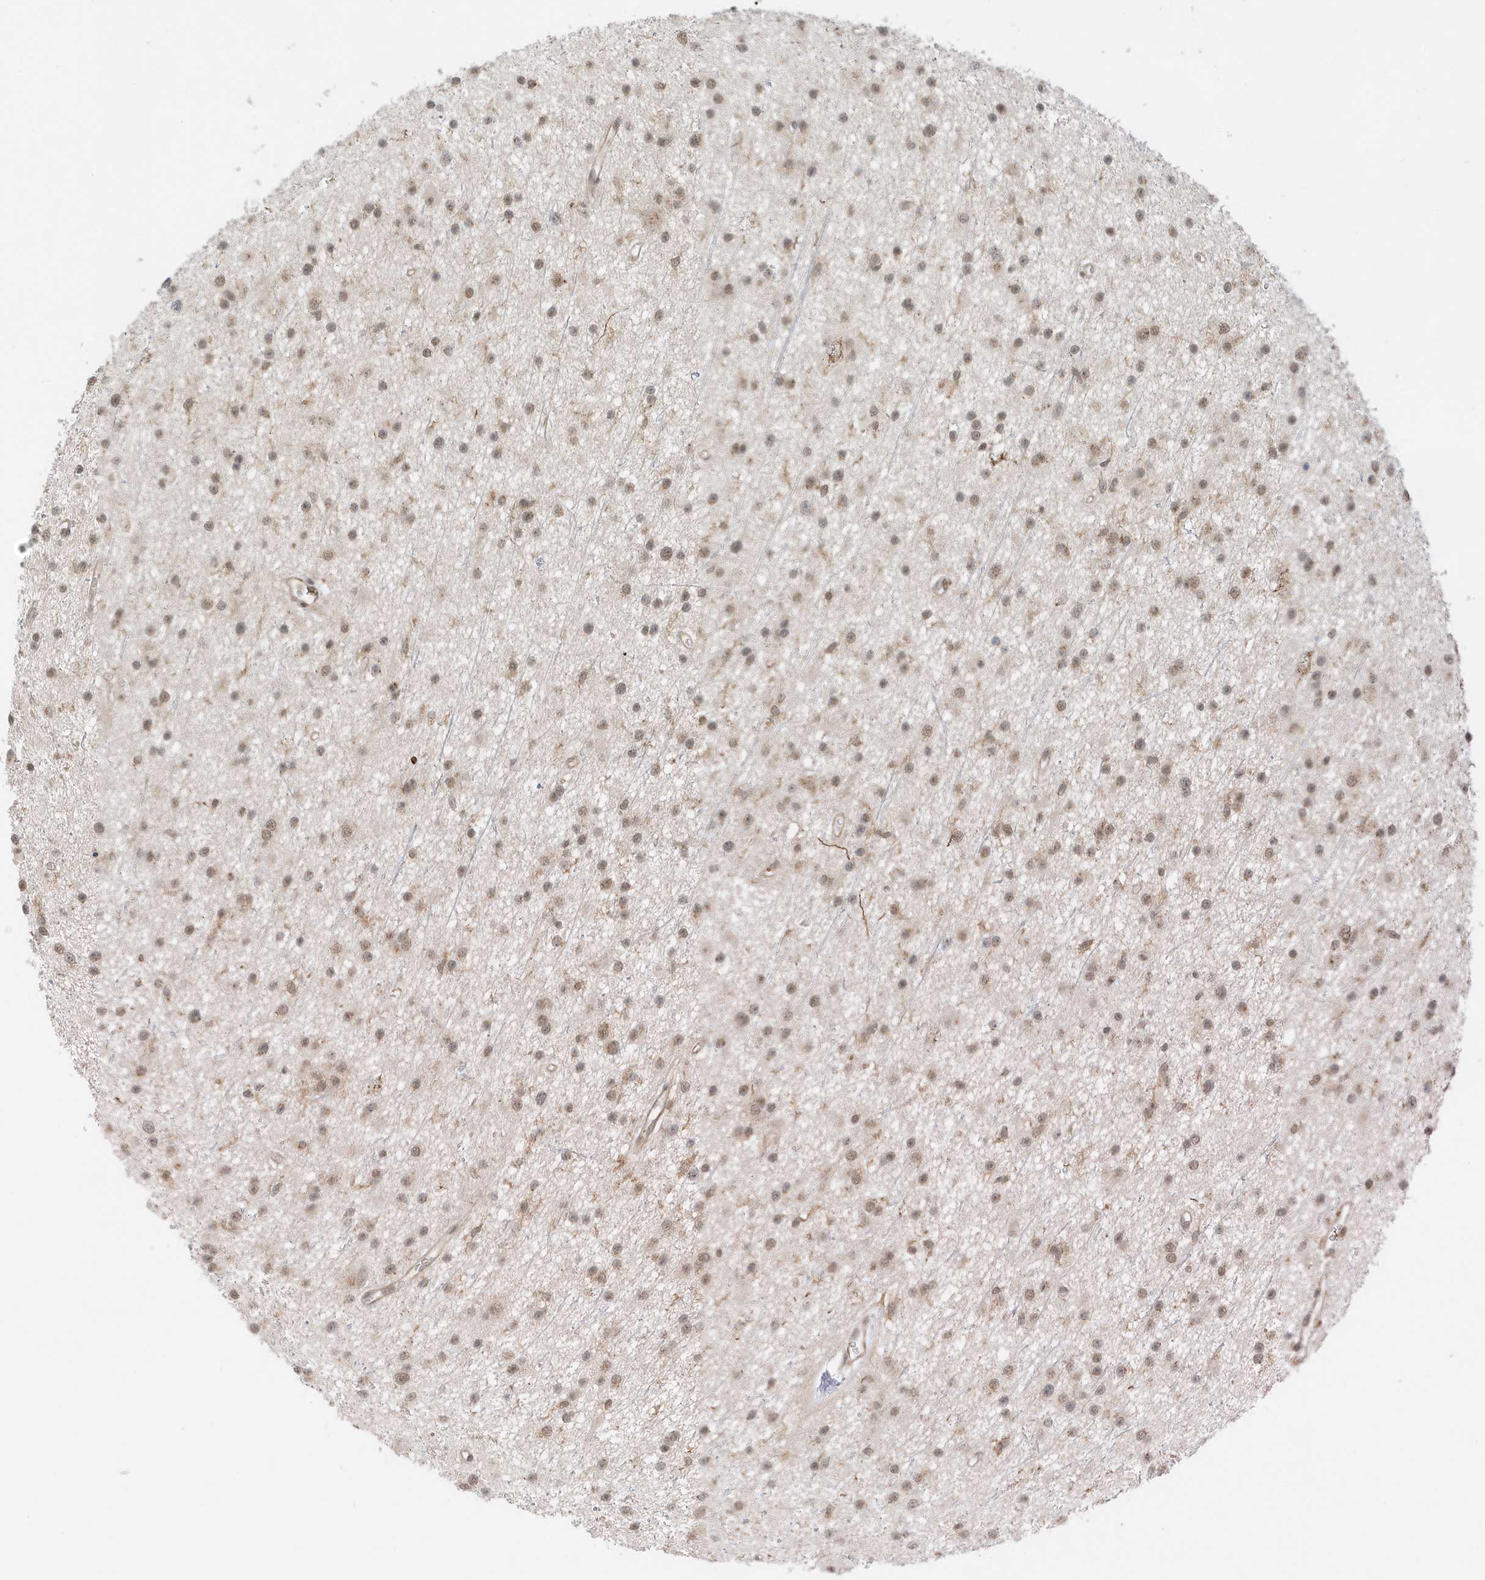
{"staining": {"intensity": "moderate", "quantity": ">75%", "location": "cytoplasmic/membranous,nuclear"}, "tissue": "glioma", "cell_type": "Tumor cells", "image_type": "cancer", "snomed": [{"axis": "morphology", "description": "Glioma, malignant, Low grade"}, {"axis": "topography", "description": "Cerebral cortex"}], "caption": "Immunohistochemical staining of human malignant glioma (low-grade) reveals medium levels of moderate cytoplasmic/membranous and nuclear positivity in approximately >75% of tumor cells. (brown staining indicates protein expression, while blue staining denotes nuclei).", "gene": "TATDN3", "patient": {"sex": "female", "age": 39}}